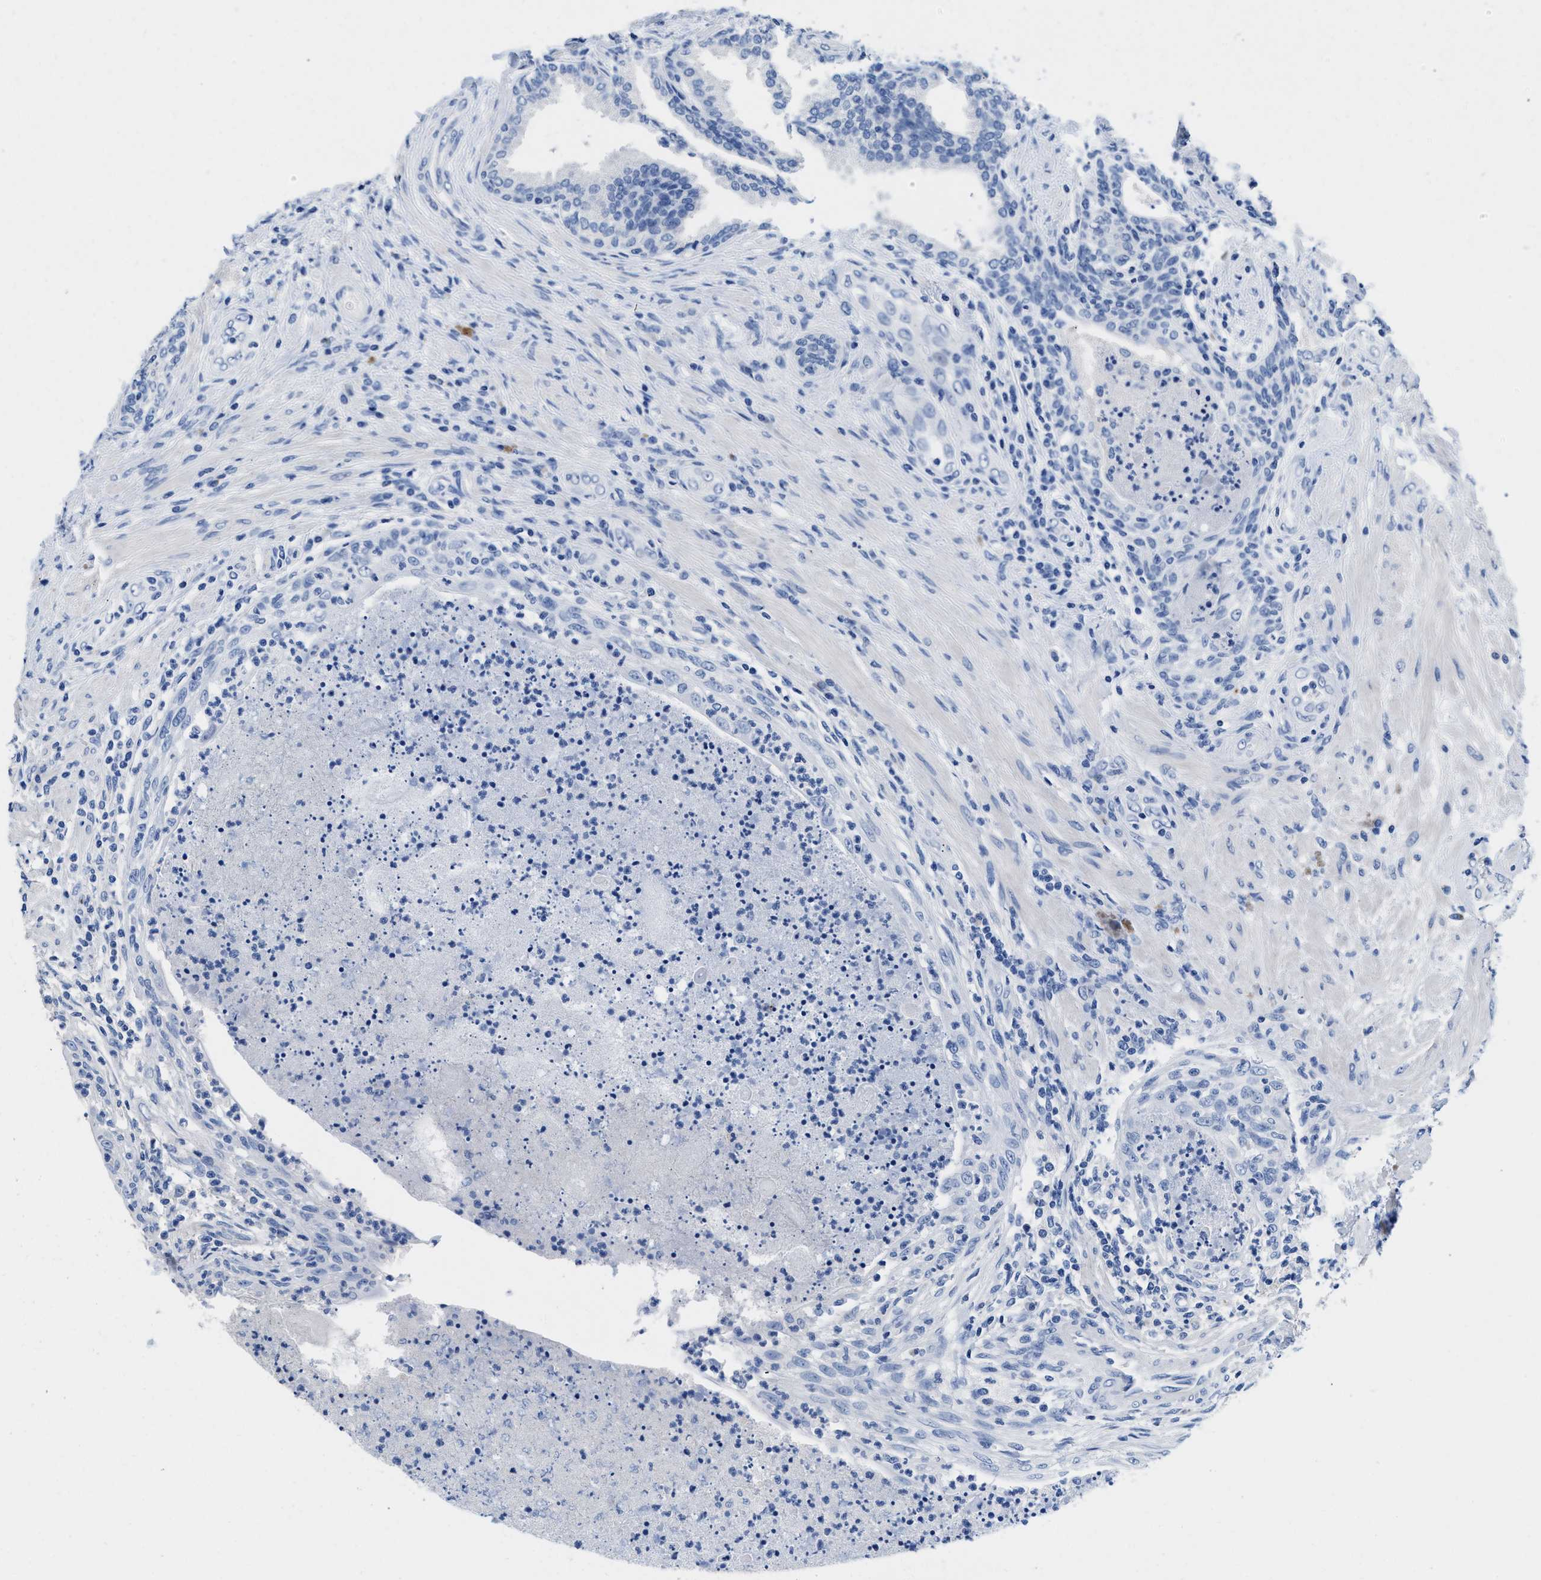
{"staining": {"intensity": "negative", "quantity": "none", "location": "none"}, "tissue": "prostate", "cell_type": "Glandular cells", "image_type": "normal", "snomed": [{"axis": "morphology", "description": "Normal tissue, NOS"}, {"axis": "topography", "description": "Prostate"}], "caption": "Immunohistochemistry image of benign prostate: prostate stained with DAB (3,3'-diaminobenzidine) displays no significant protein positivity in glandular cells. Nuclei are stained in blue.", "gene": "SLFN13", "patient": {"sex": "male", "age": 76}}